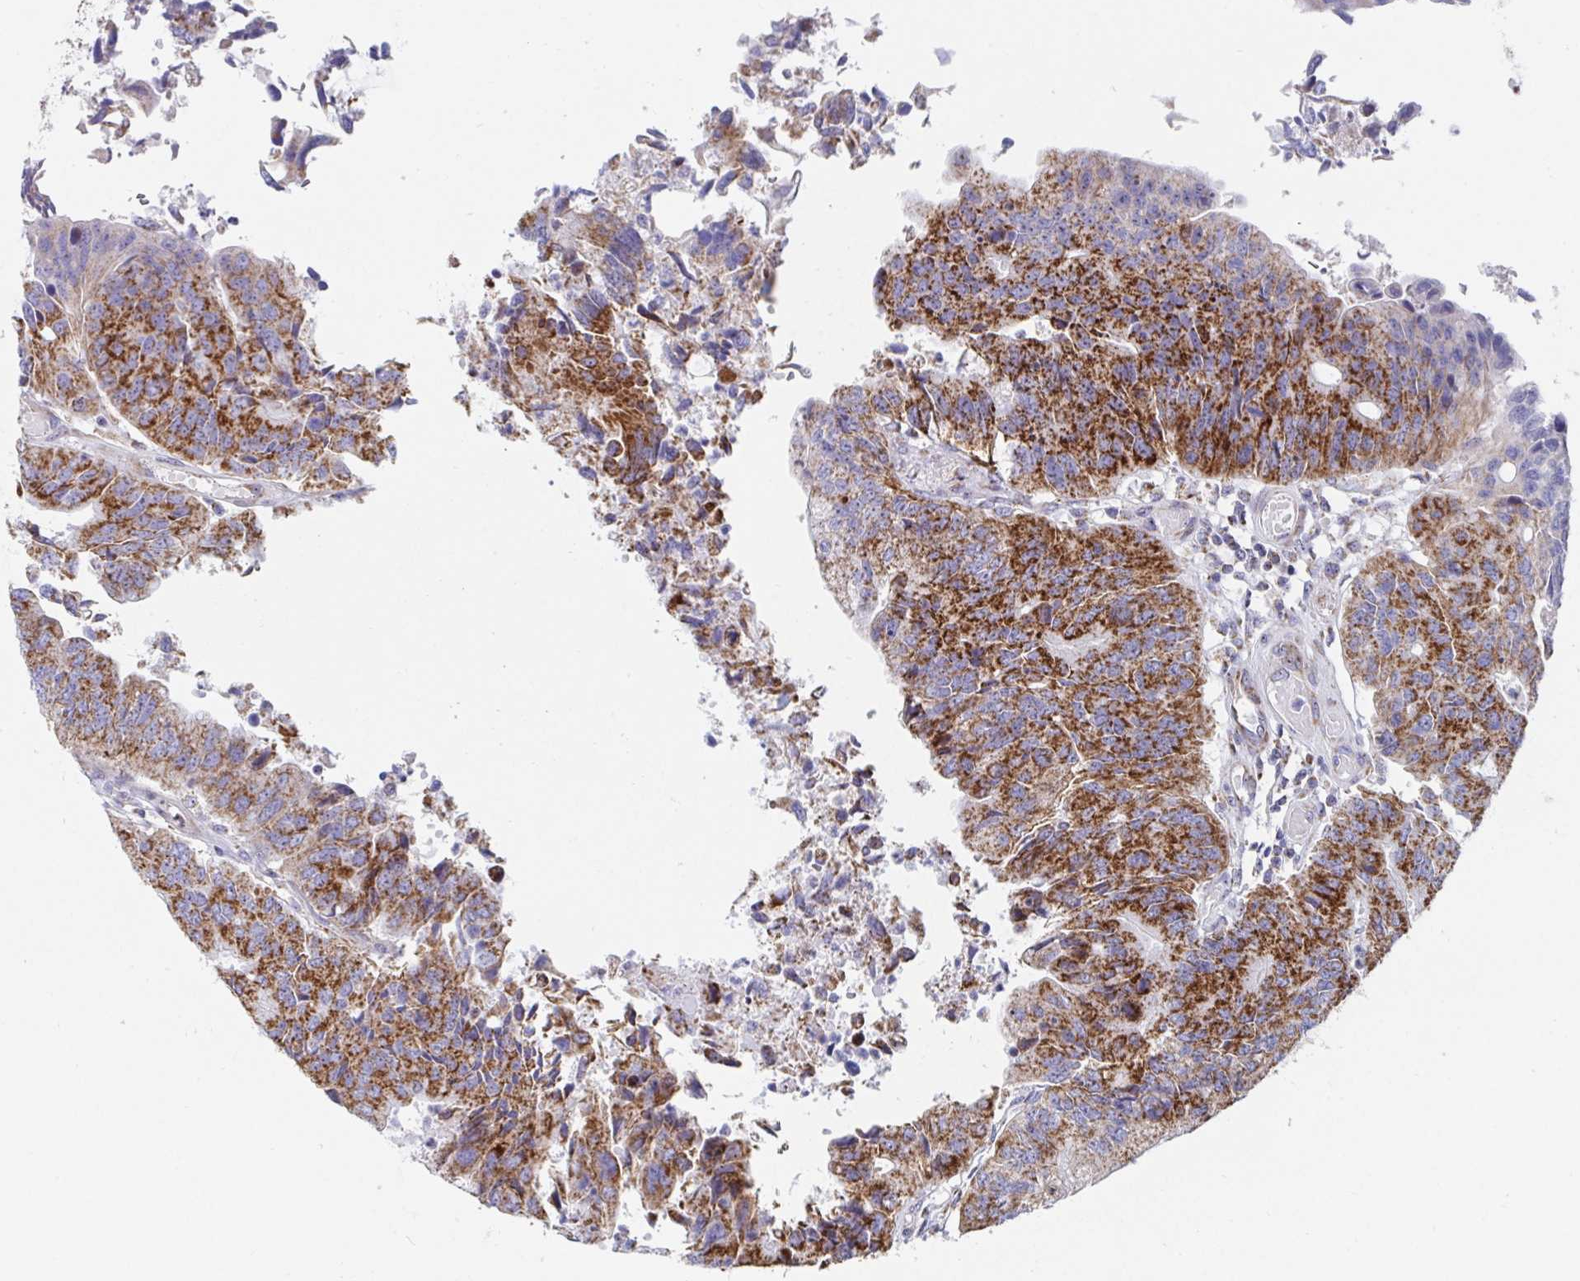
{"staining": {"intensity": "strong", "quantity": ">75%", "location": "cytoplasmic/membranous"}, "tissue": "colorectal cancer", "cell_type": "Tumor cells", "image_type": "cancer", "snomed": [{"axis": "morphology", "description": "Adenocarcinoma, NOS"}, {"axis": "topography", "description": "Colon"}], "caption": "This photomicrograph reveals colorectal cancer (adenocarcinoma) stained with immunohistochemistry to label a protein in brown. The cytoplasmic/membranous of tumor cells show strong positivity for the protein. Nuclei are counter-stained blue.", "gene": "ATP5MJ", "patient": {"sex": "female", "age": 67}}